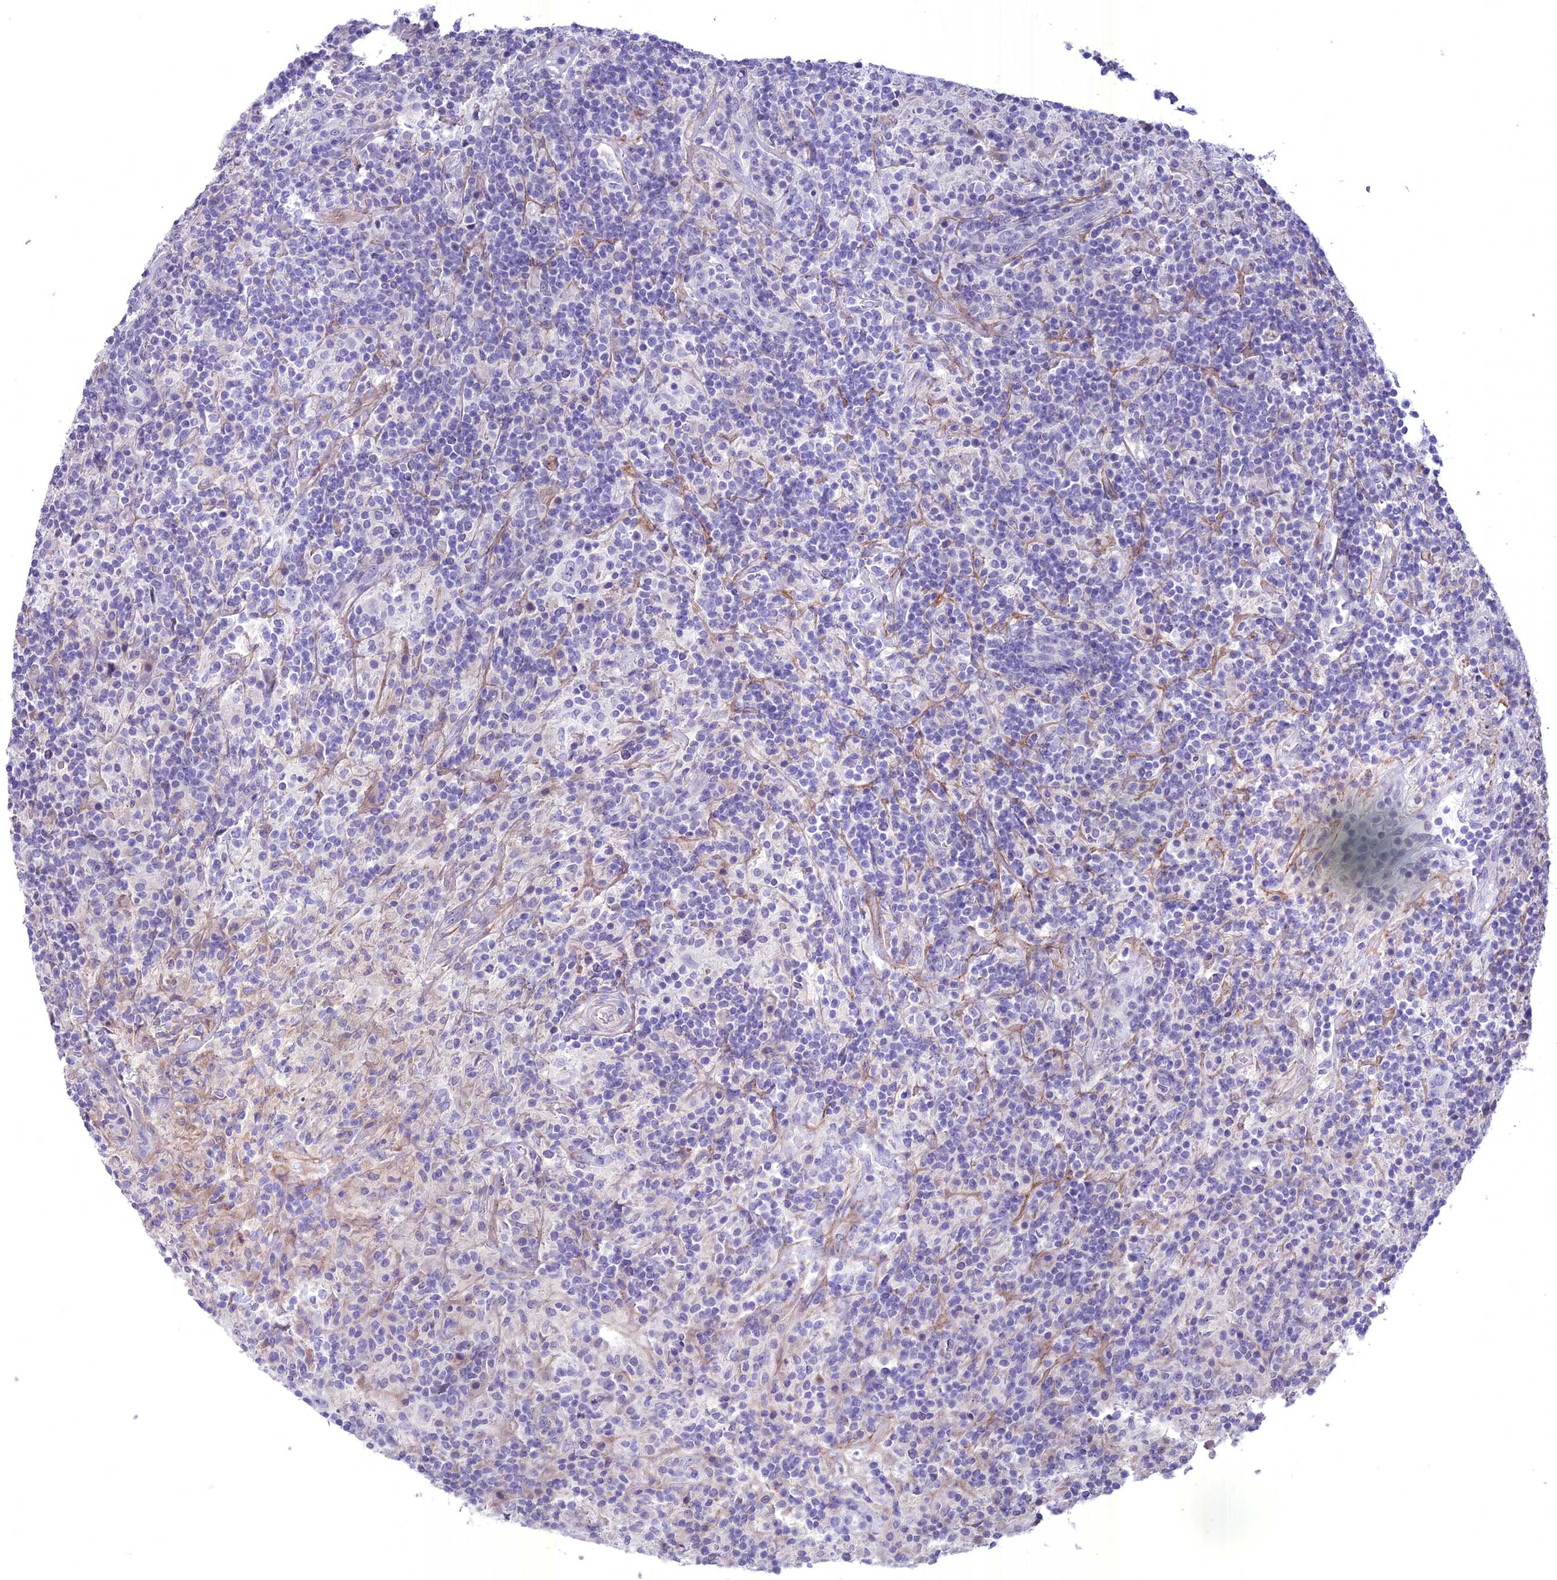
{"staining": {"intensity": "negative", "quantity": "none", "location": "none"}, "tissue": "lymphoma", "cell_type": "Tumor cells", "image_type": "cancer", "snomed": [{"axis": "morphology", "description": "Hodgkin's disease, NOS"}, {"axis": "topography", "description": "Lymph node"}], "caption": "Tumor cells are negative for protein expression in human Hodgkin's disease.", "gene": "SPHKAP", "patient": {"sex": "male", "age": 70}}